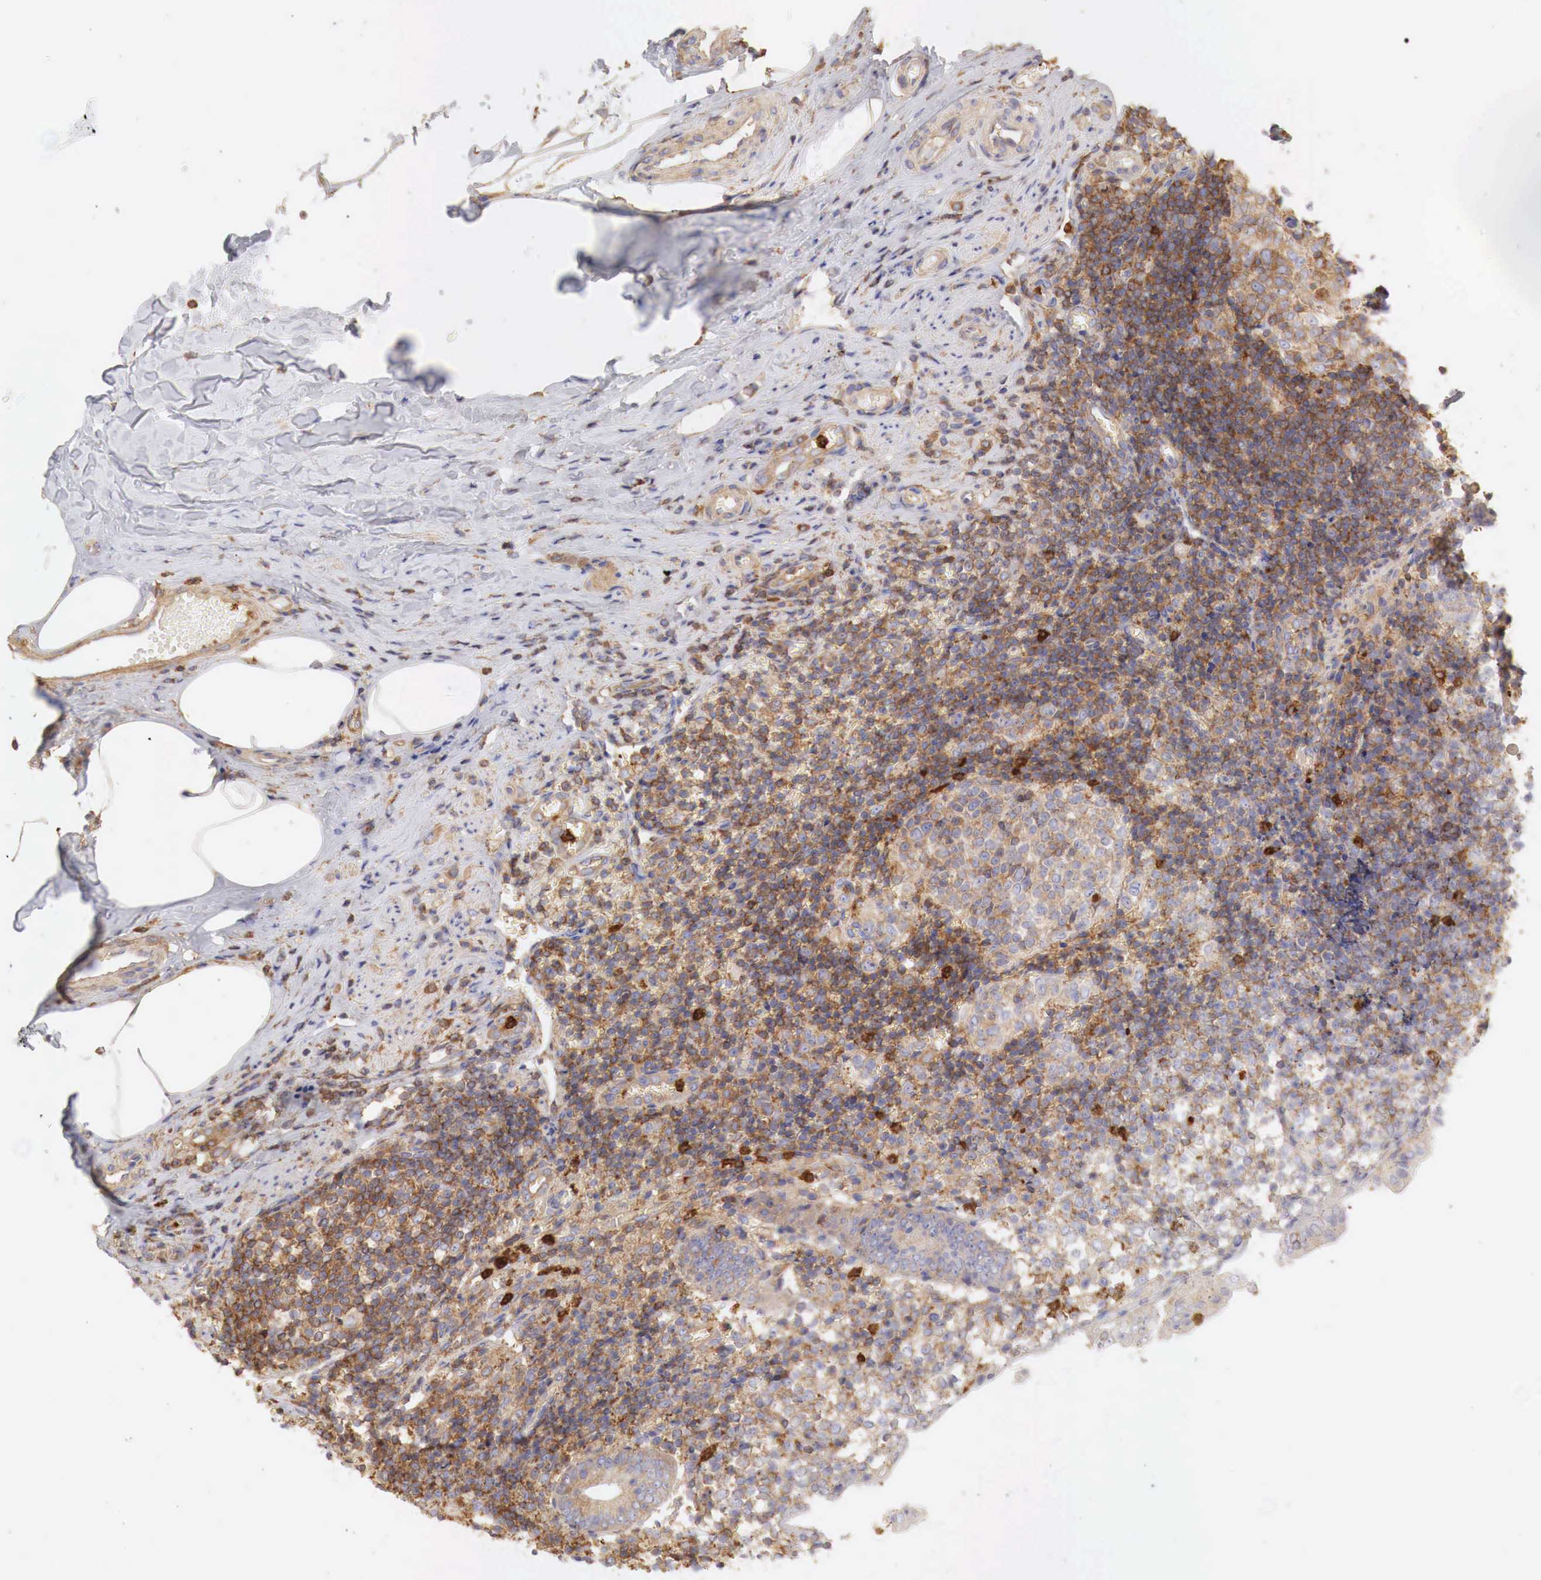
{"staining": {"intensity": "moderate", "quantity": "25%-75%", "location": "cytoplasmic/membranous"}, "tissue": "appendix", "cell_type": "Glandular cells", "image_type": "normal", "snomed": [{"axis": "morphology", "description": "Normal tissue, NOS"}, {"axis": "topography", "description": "Appendix"}], "caption": "Glandular cells exhibit medium levels of moderate cytoplasmic/membranous positivity in about 25%-75% of cells in normal human appendix. The protein is shown in brown color, while the nuclei are stained blue.", "gene": "G6PD", "patient": {"sex": "male", "age": 25}}